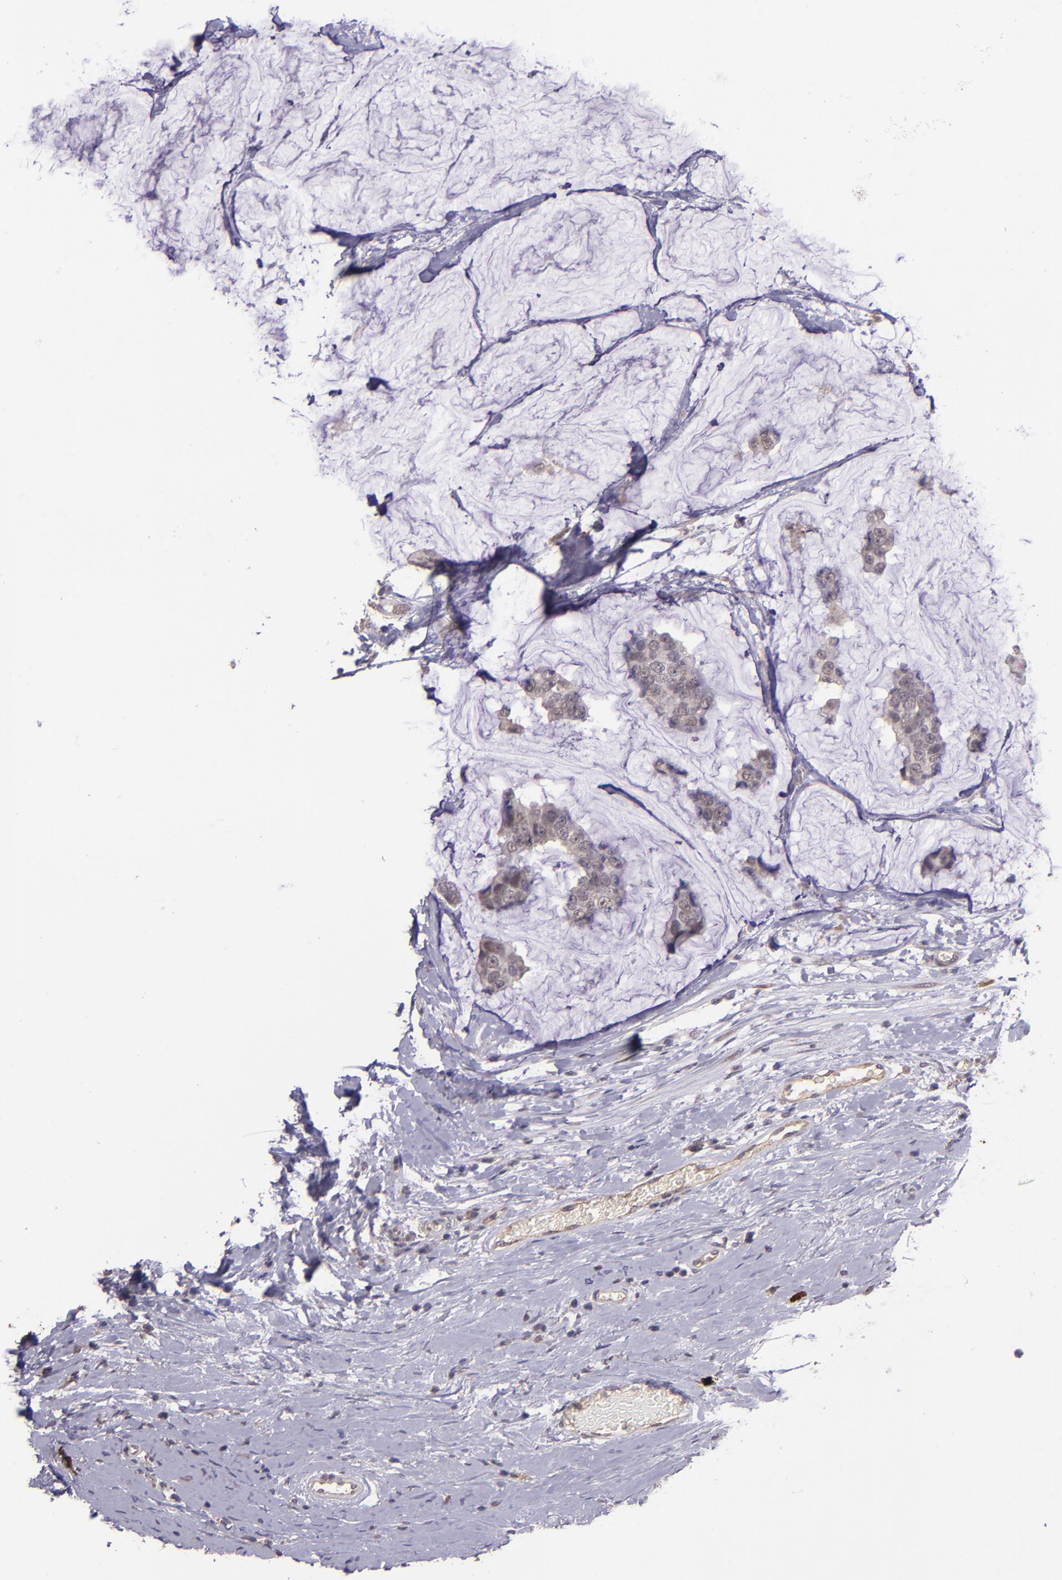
{"staining": {"intensity": "weak", "quantity": ">75%", "location": "cytoplasmic/membranous"}, "tissue": "breast cancer", "cell_type": "Tumor cells", "image_type": "cancer", "snomed": [{"axis": "morphology", "description": "Normal tissue, NOS"}, {"axis": "morphology", "description": "Duct carcinoma"}, {"axis": "topography", "description": "Breast"}], "caption": "This photomicrograph reveals immunohistochemistry (IHC) staining of human breast cancer, with low weak cytoplasmic/membranous positivity in about >75% of tumor cells.", "gene": "TAF7L", "patient": {"sex": "female", "age": 50}}